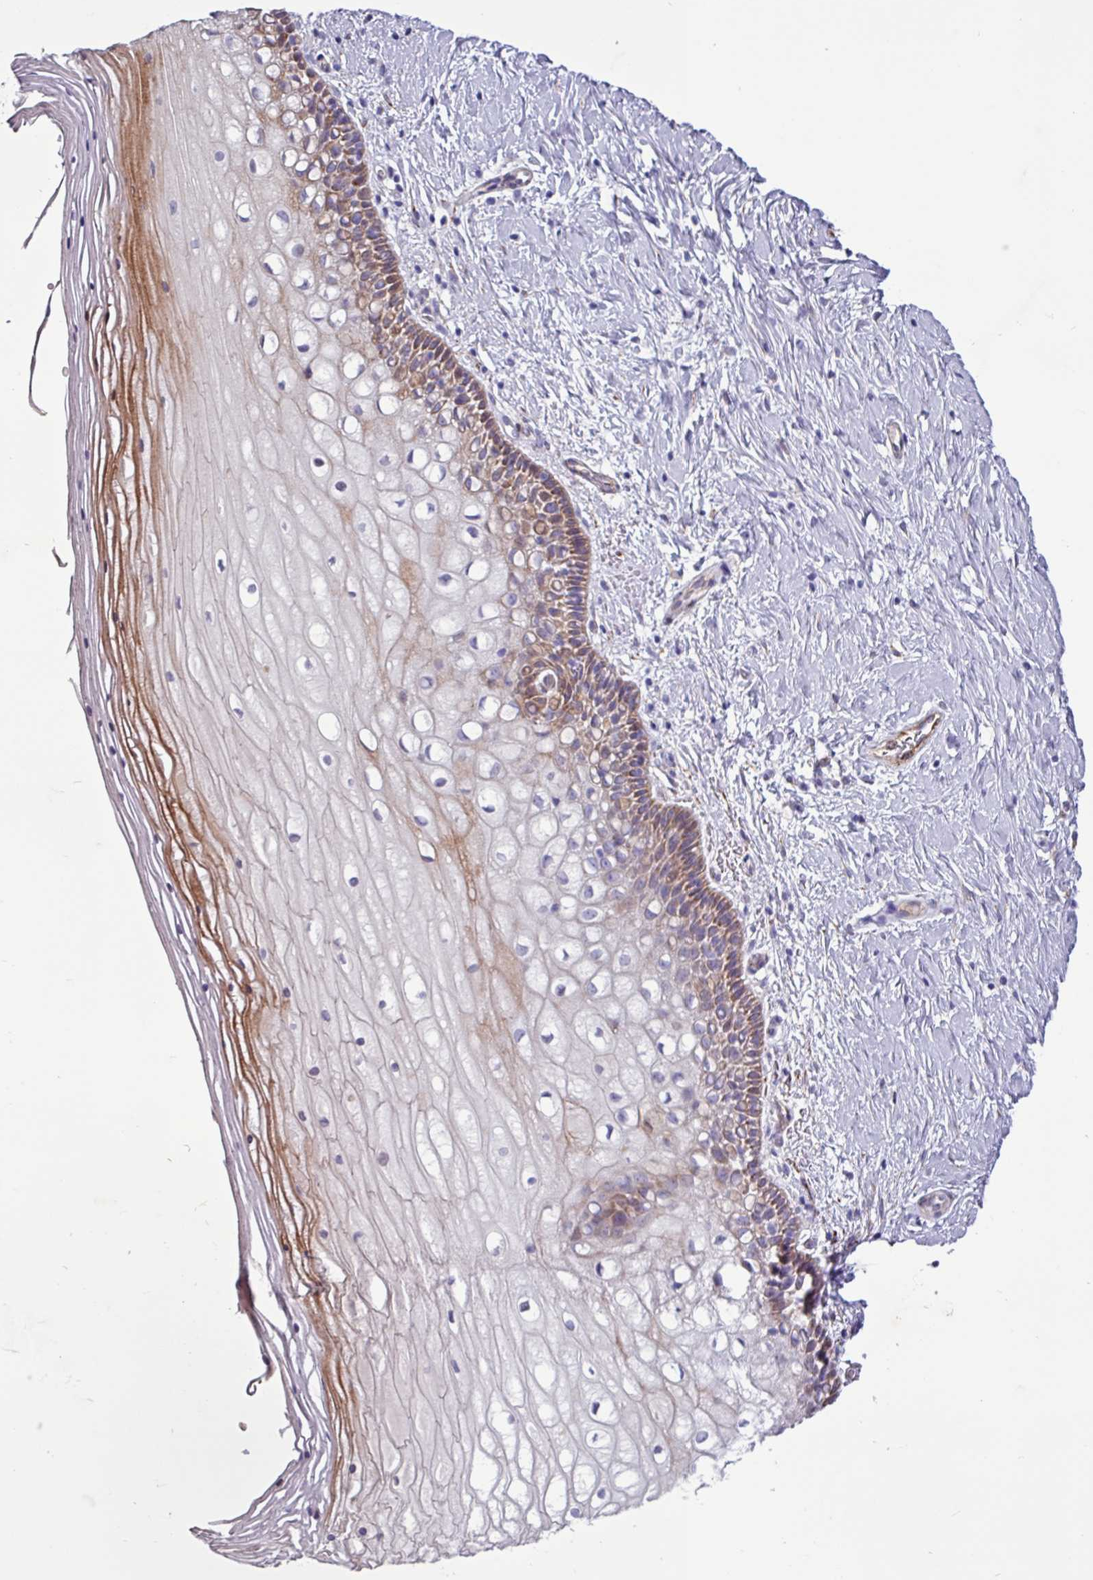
{"staining": {"intensity": "moderate", "quantity": "<25%", "location": "cytoplasmic/membranous"}, "tissue": "cervix", "cell_type": "Glandular cells", "image_type": "normal", "snomed": [{"axis": "morphology", "description": "Normal tissue, NOS"}, {"axis": "topography", "description": "Cervix"}], "caption": "Immunohistochemical staining of normal cervix shows moderate cytoplasmic/membranous protein staining in approximately <25% of glandular cells. The staining was performed using DAB (3,3'-diaminobenzidine) to visualize the protein expression in brown, while the nuclei were stained in blue with hematoxylin (Magnification: 20x).", "gene": "PPP1R35", "patient": {"sex": "female", "age": 36}}